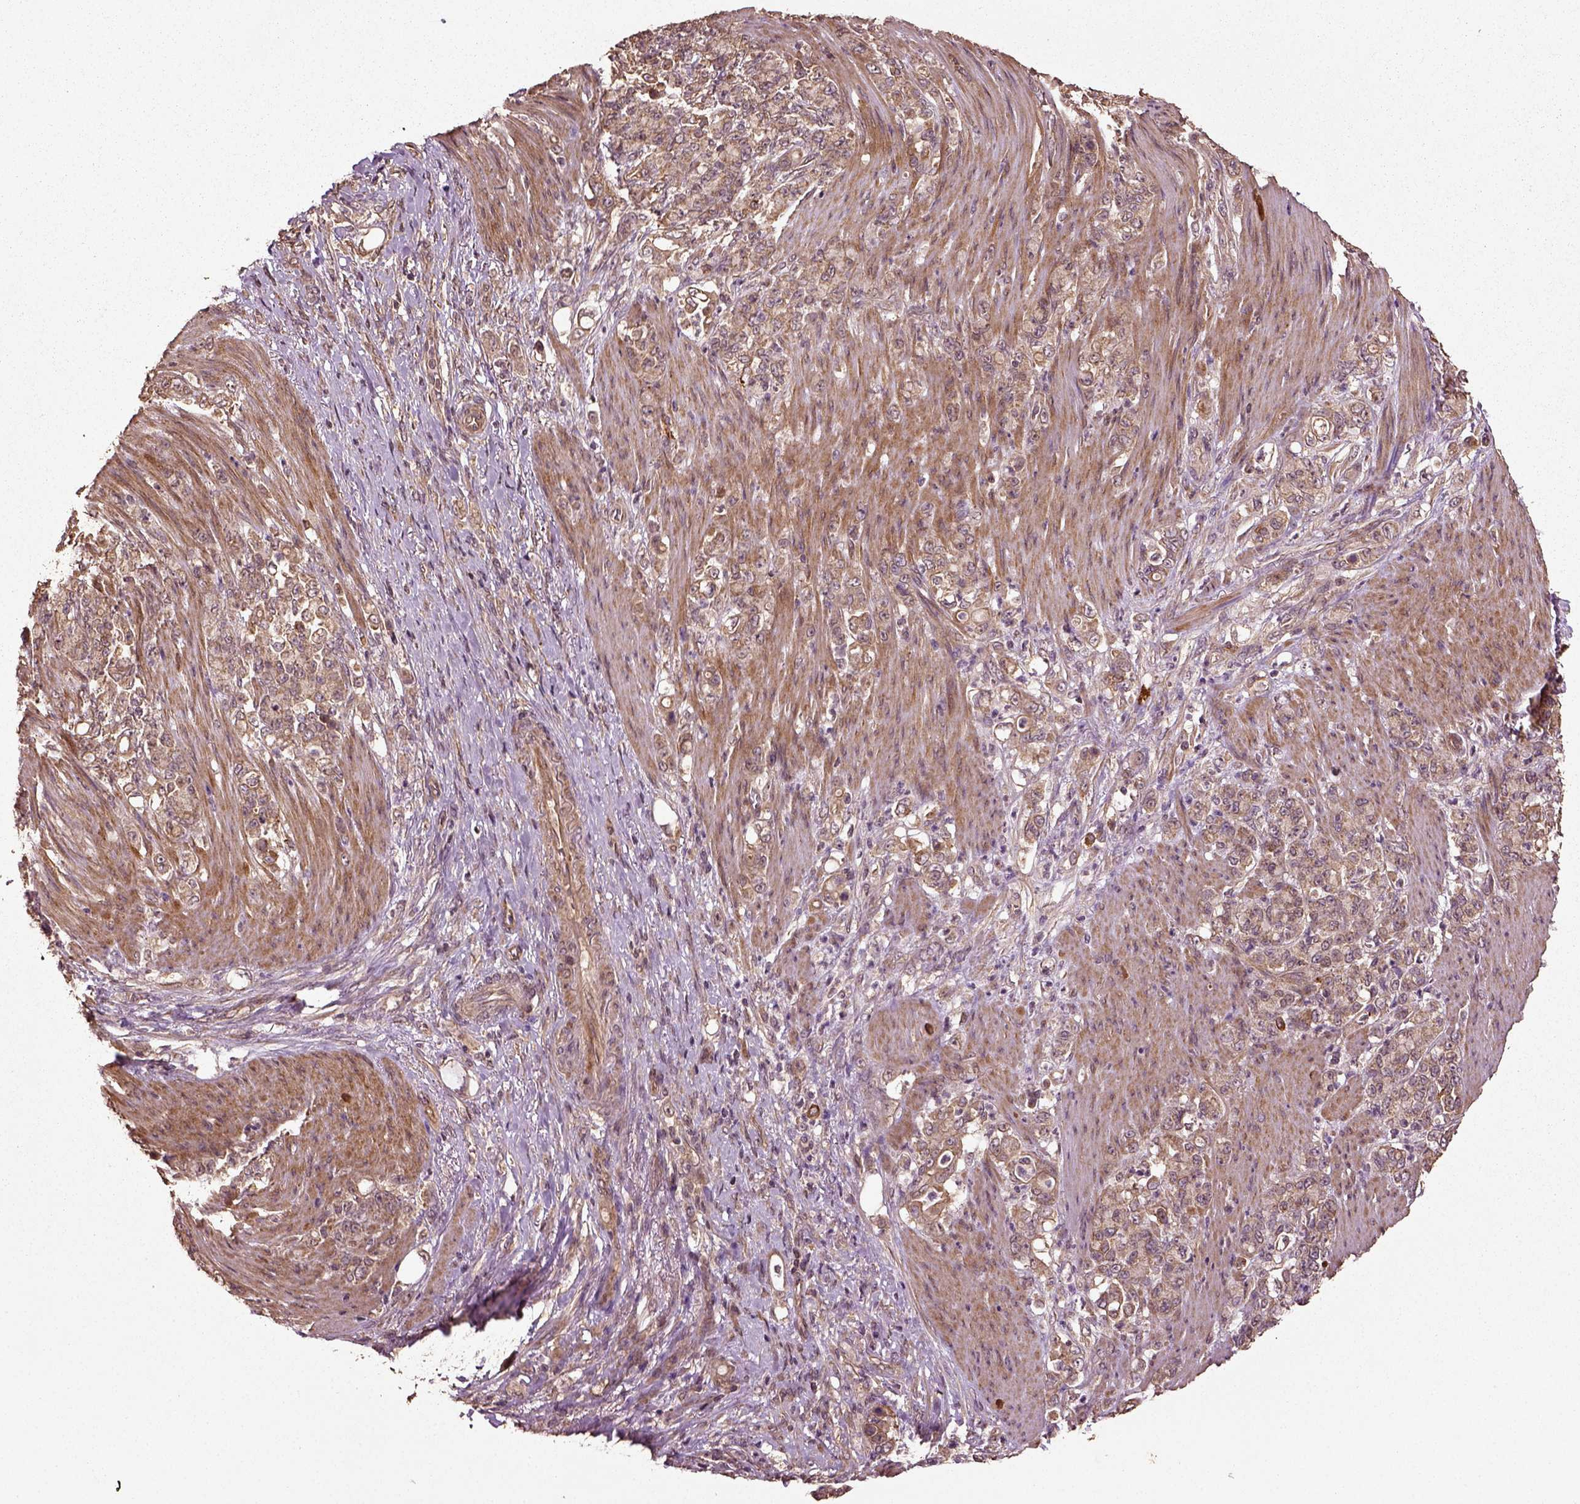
{"staining": {"intensity": "weak", "quantity": "25%-75%", "location": "cytoplasmic/membranous"}, "tissue": "stomach cancer", "cell_type": "Tumor cells", "image_type": "cancer", "snomed": [{"axis": "morphology", "description": "Adenocarcinoma, NOS"}, {"axis": "topography", "description": "Stomach"}], "caption": "The photomicrograph demonstrates staining of stomach cancer, revealing weak cytoplasmic/membranous protein expression (brown color) within tumor cells.", "gene": "ERV3-1", "patient": {"sex": "female", "age": 79}}